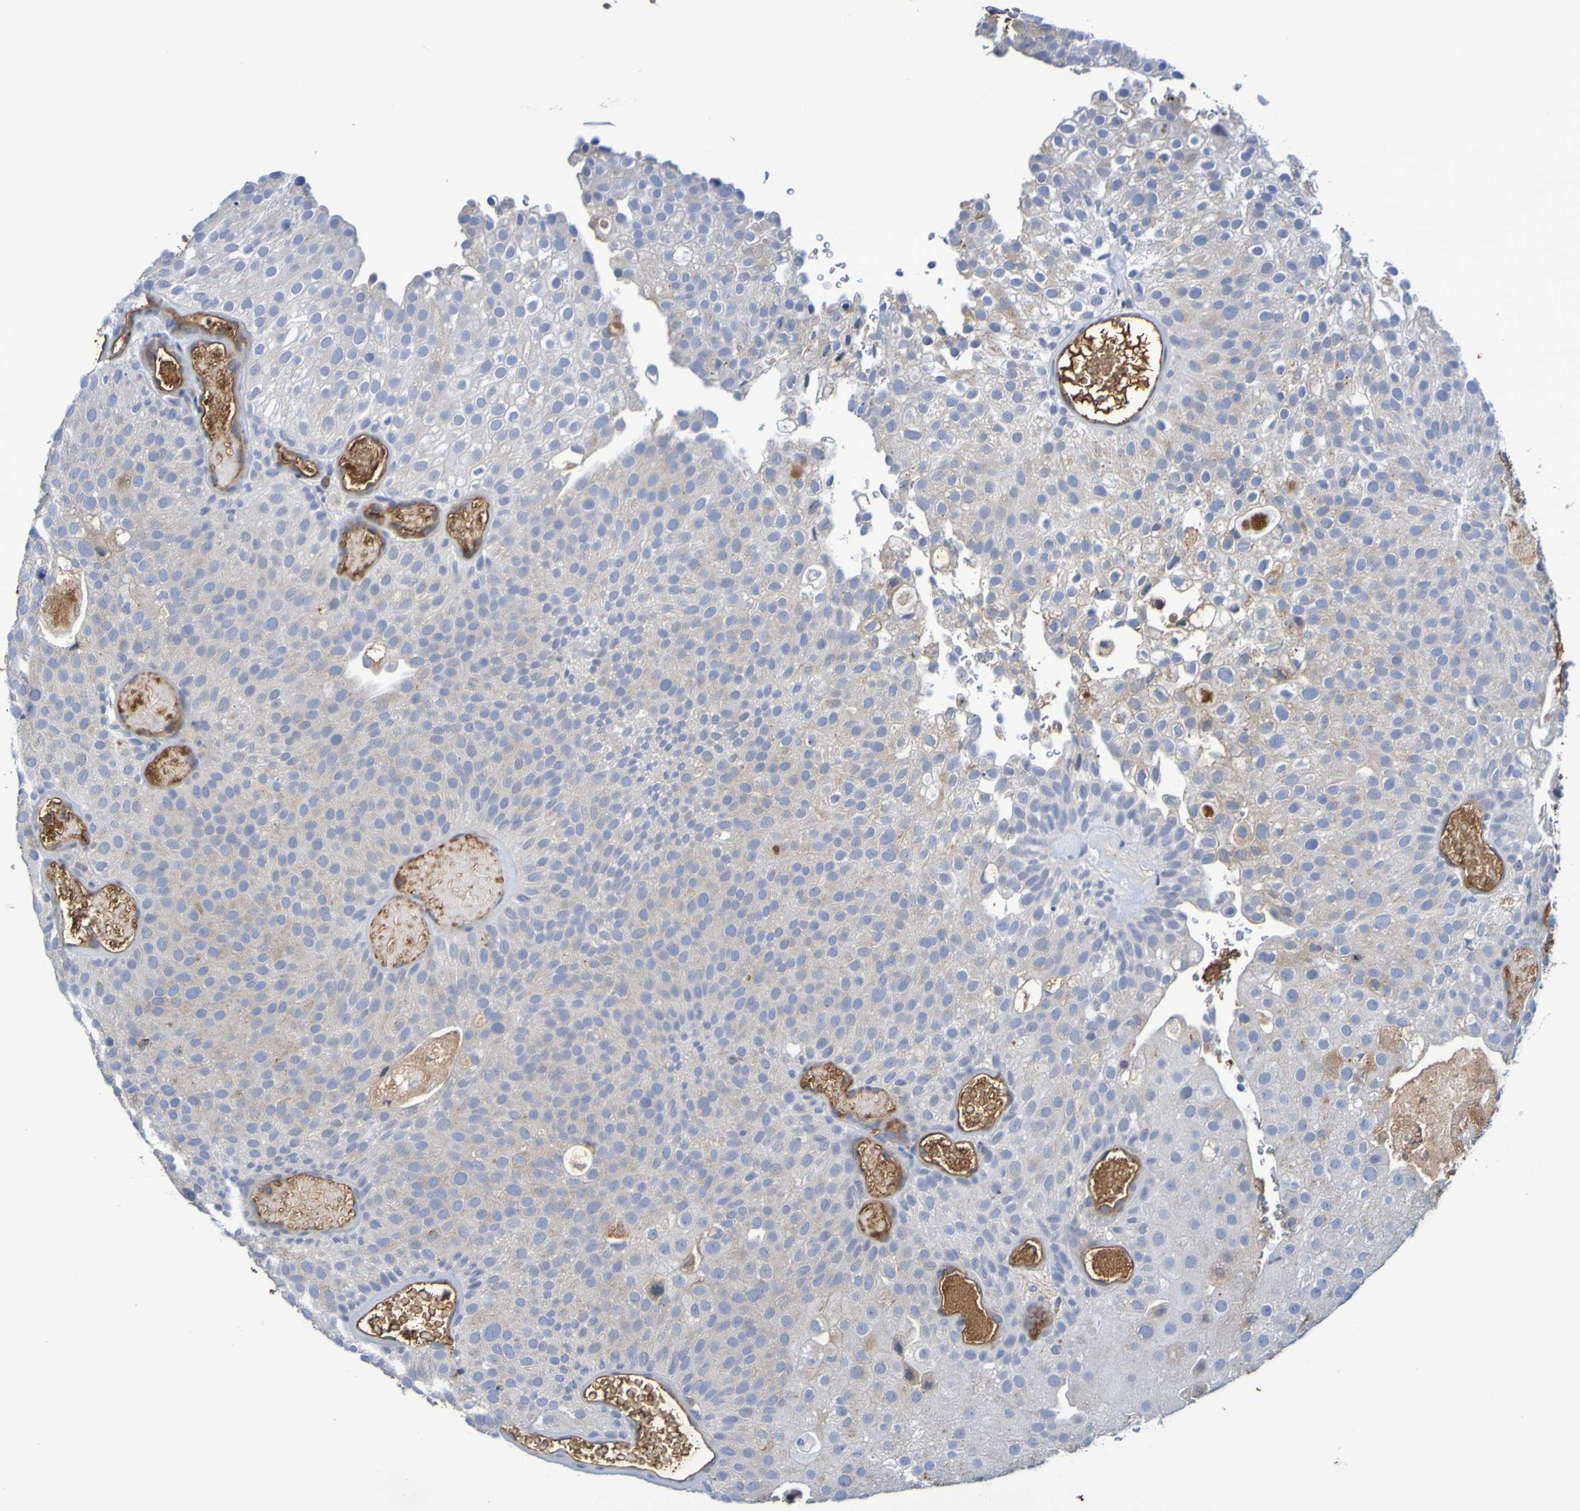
{"staining": {"intensity": "negative", "quantity": "none", "location": "none"}, "tissue": "urothelial cancer", "cell_type": "Tumor cells", "image_type": "cancer", "snomed": [{"axis": "morphology", "description": "Urothelial carcinoma, Low grade"}, {"axis": "topography", "description": "Urinary bladder"}], "caption": "The photomicrograph displays no staining of tumor cells in low-grade urothelial carcinoma.", "gene": "GAB3", "patient": {"sex": "male", "age": 78}}